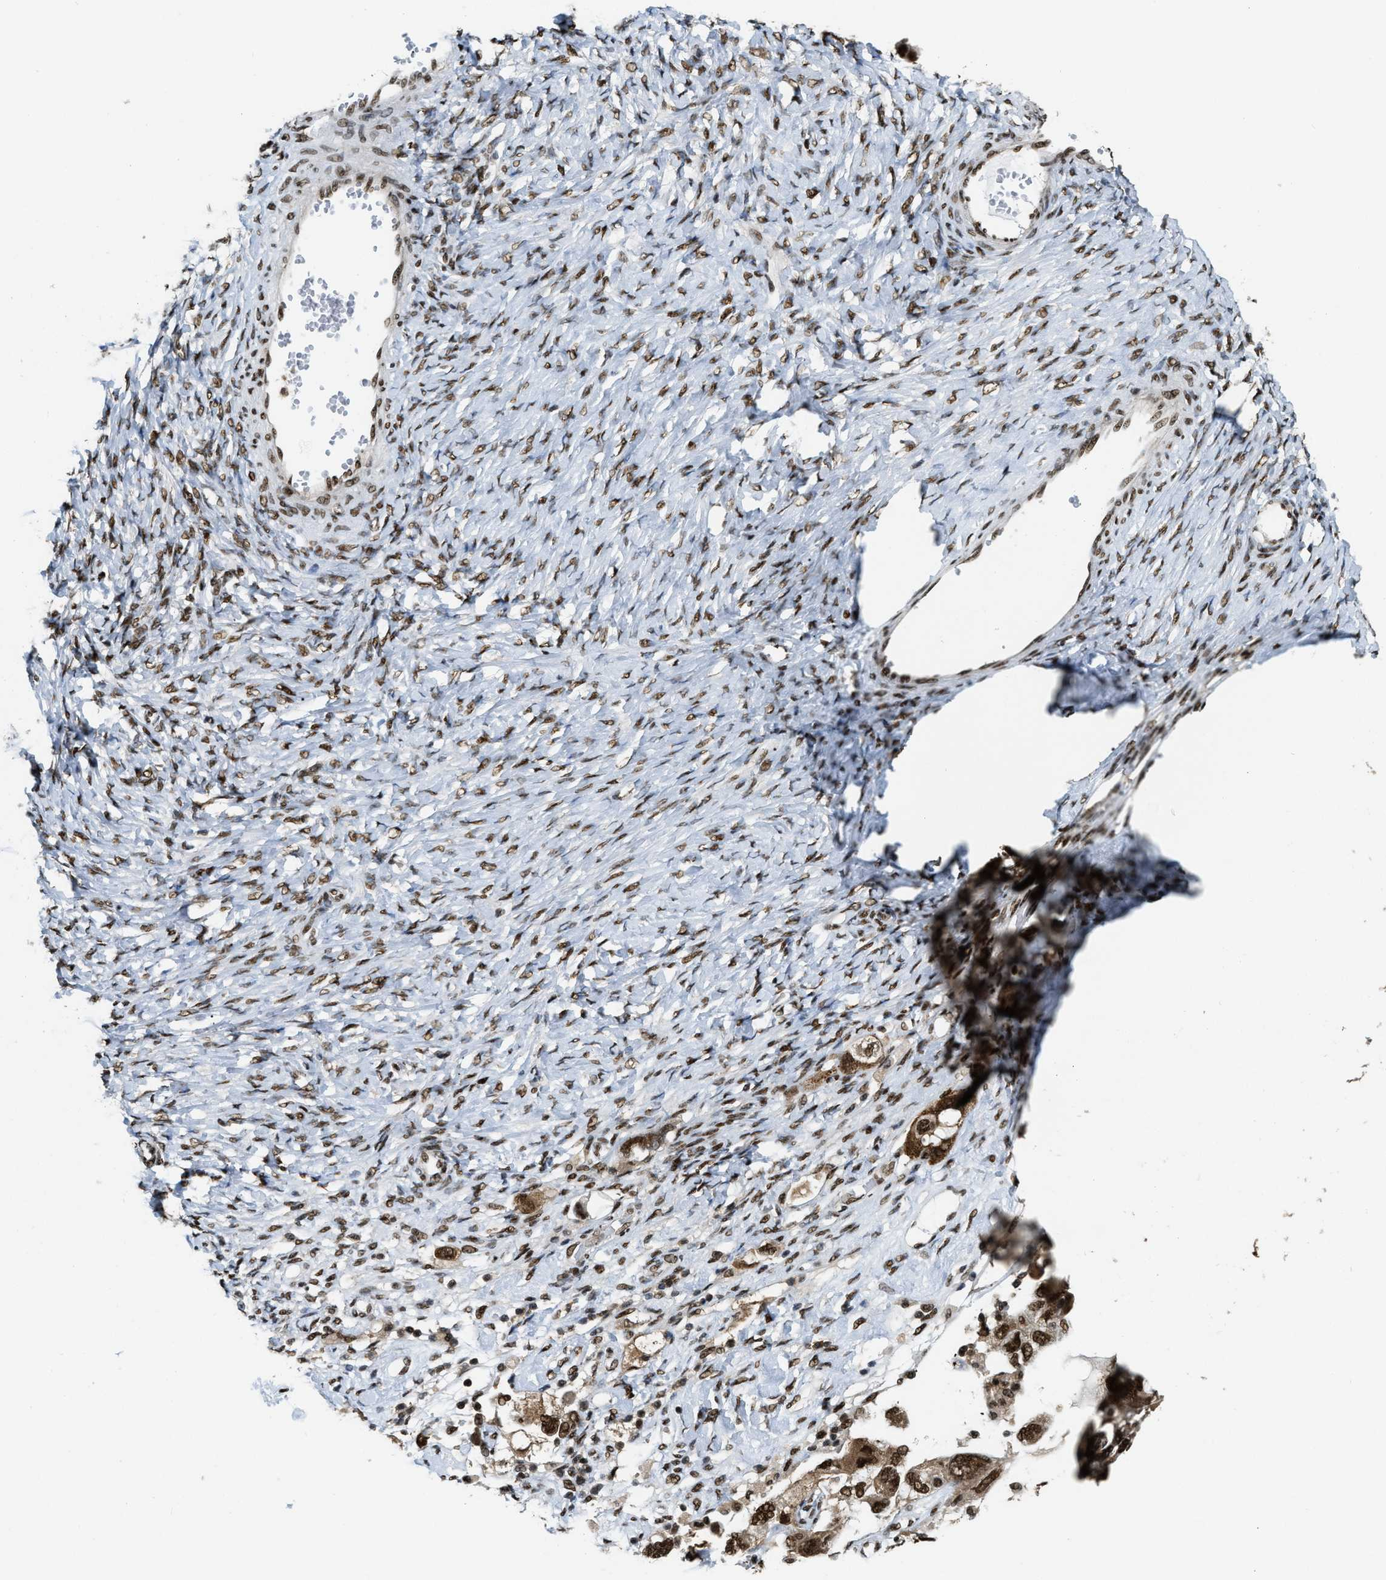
{"staining": {"intensity": "moderate", "quantity": ">75%", "location": "nuclear"}, "tissue": "ovarian cancer", "cell_type": "Tumor cells", "image_type": "cancer", "snomed": [{"axis": "morphology", "description": "Carcinoma, NOS"}, {"axis": "morphology", "description": "Cystadenocarcinoma, serous, NOS"}, {"axis": "topography", "description": "Ovary"}], "caption": "Immunohistochemical staining of human ovarian serous cystadenocarcinoma reveals medium levels of moderate nuclear staining in about >75% of tumor cells.", "gene": "NUMA1", "patient": {"sex": "female", "age": 69}}